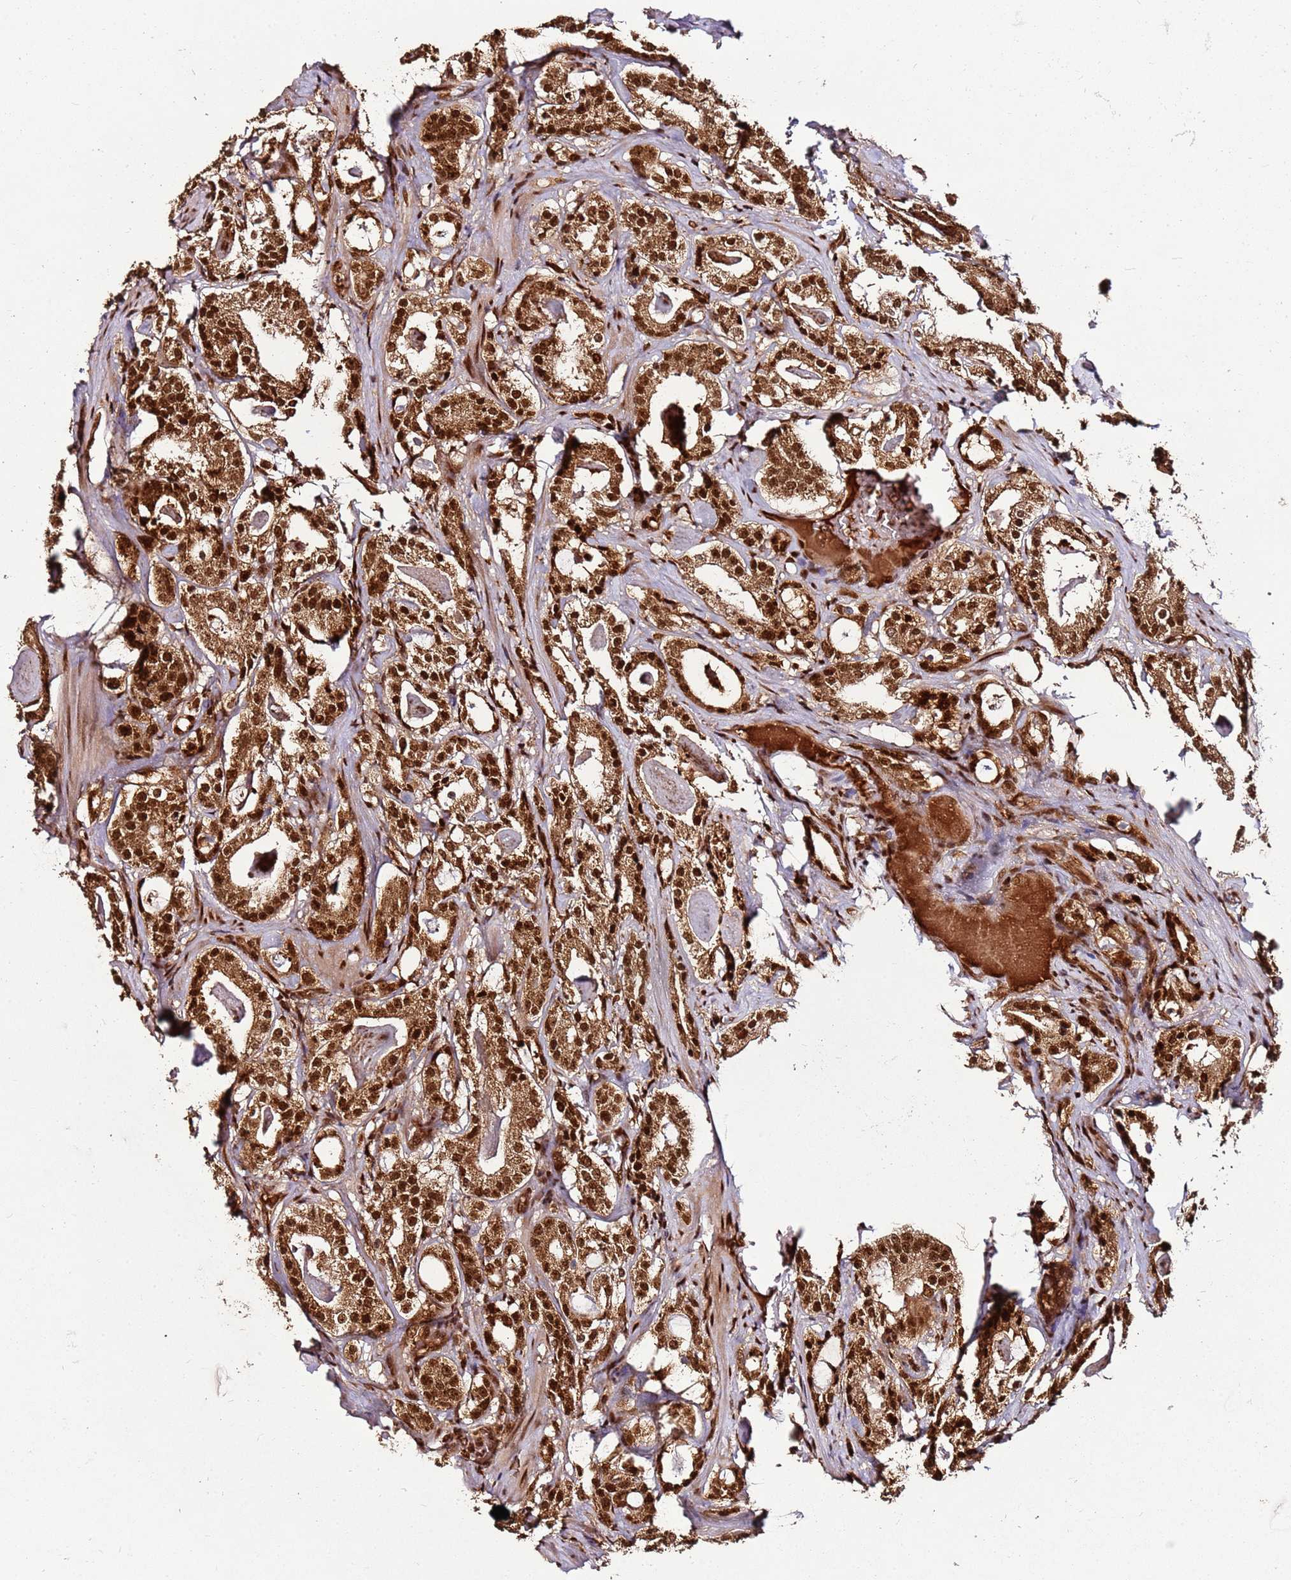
{"staining": {"intensity": "strong", "quantity": ">75%", "location": "cytoplasmic/membranous,nuclear"}, "tissue": "prostate cancer", "cell_type": "Tumor cells", "image_type": "cancer", "snomed": [{"axis": "morphology", "description": "Adenocarcinoma, High grade"}, {"axis": "topography", "description": "Prostate"}], "caption": "The image shows a brown stain indicating the presence of a protein in the cytoplasmic/membranous and nuclear of tumor cells in adenocarcinoma (high-grade) (prostate).", "gene": "XRN2", "patient": {"sex": "male", "age": 63}}